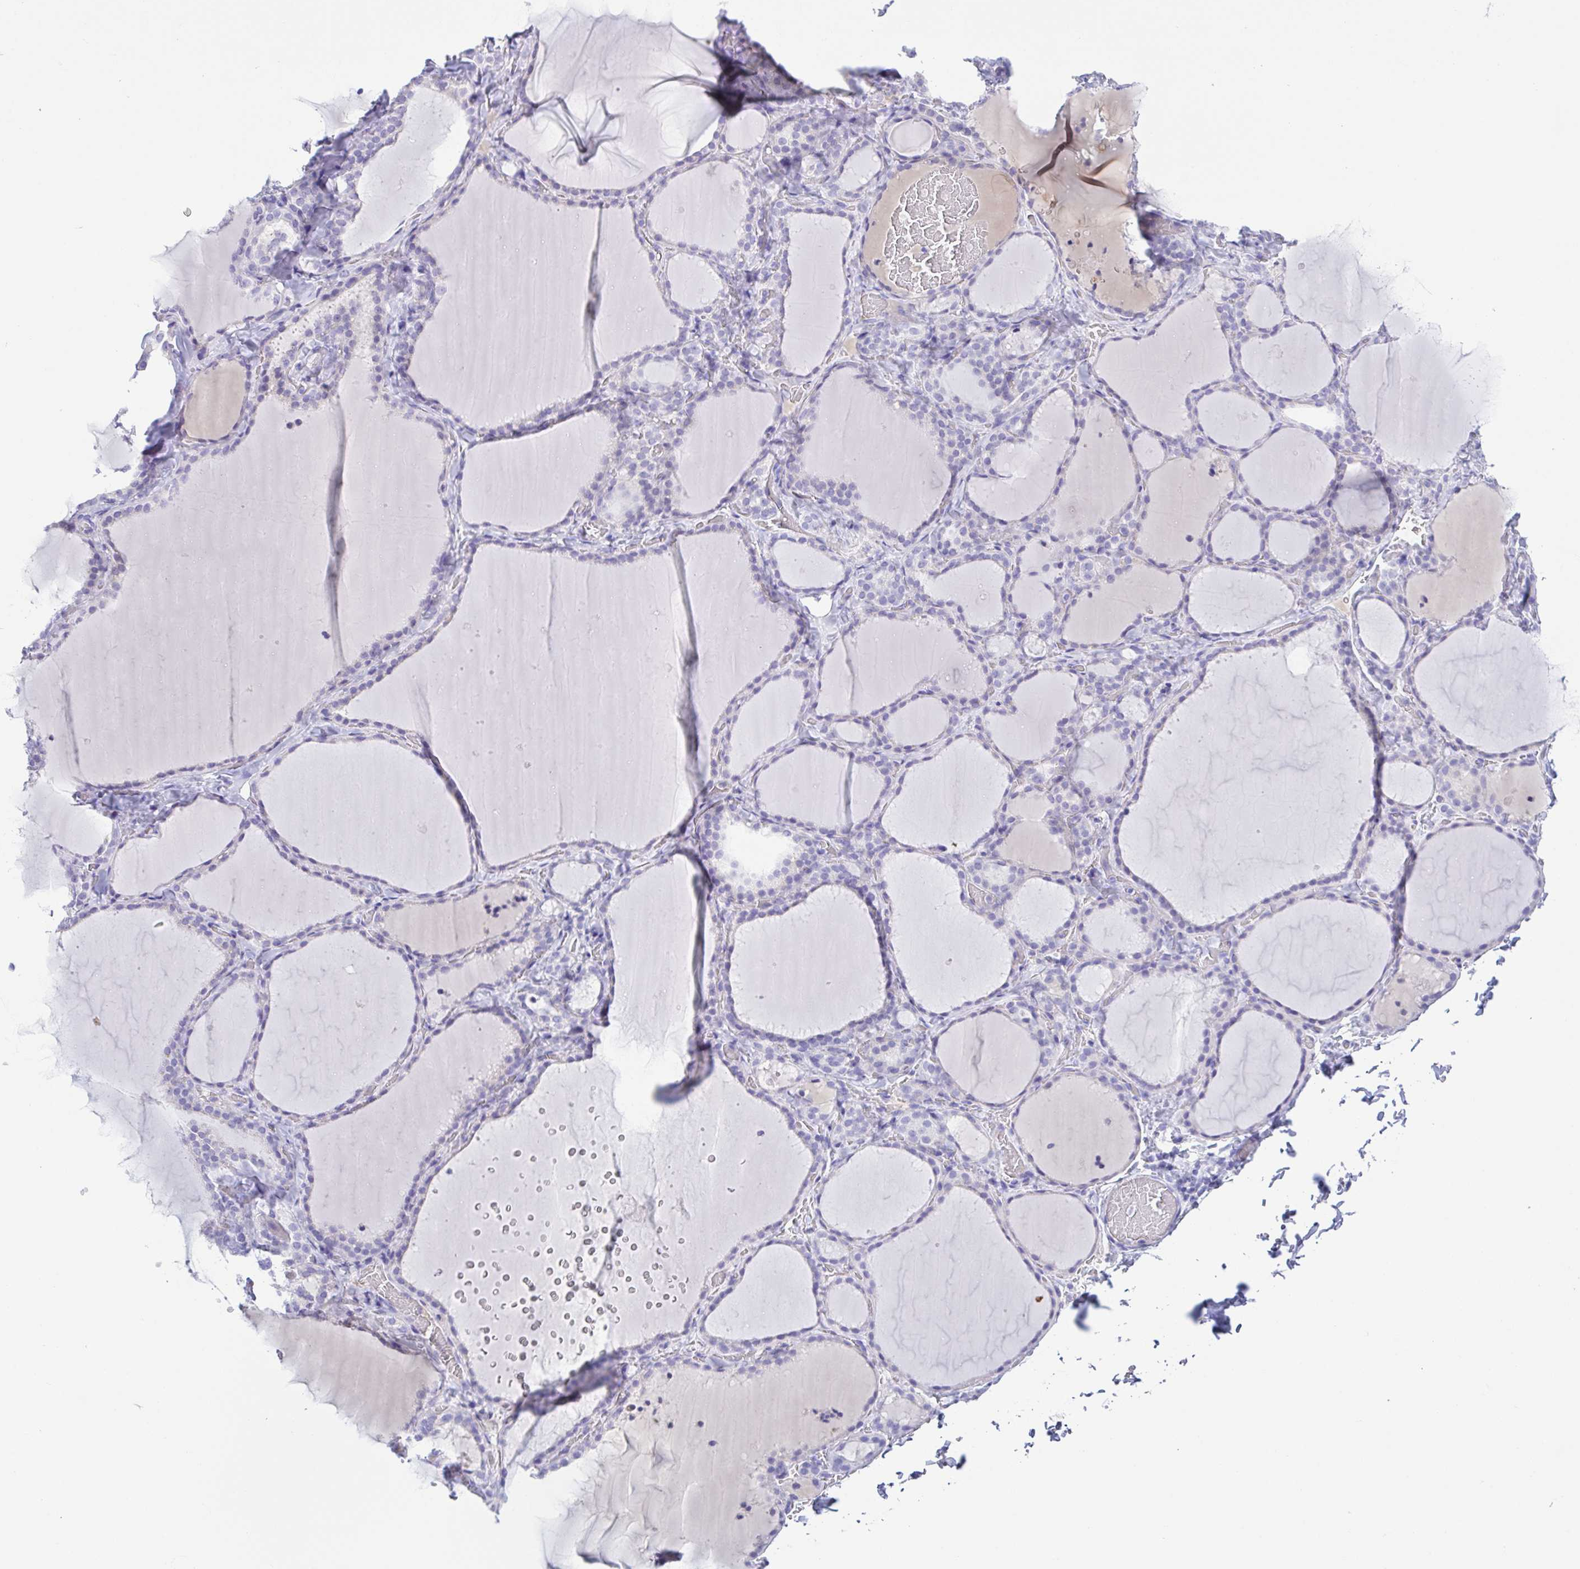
{"staining": {"intensity": "negative", "quantity": "none", "location": "none"}, "tissue": "thyroid gland", "cell_type": "Glandular cells", "image_type": "normal", "snomed": [{"axis": "morphology", "description": "Normal tissue, NOS"}, {"axis": "topography", "description": "Thyroid gland"}], "caption": "This is an immunohistochemistry (IHC) micrograph of benign human thyroid gland. There is no staining in glandular cells.", "gene": "A1BG", "patient": {"sex": "female", "age": 22}}